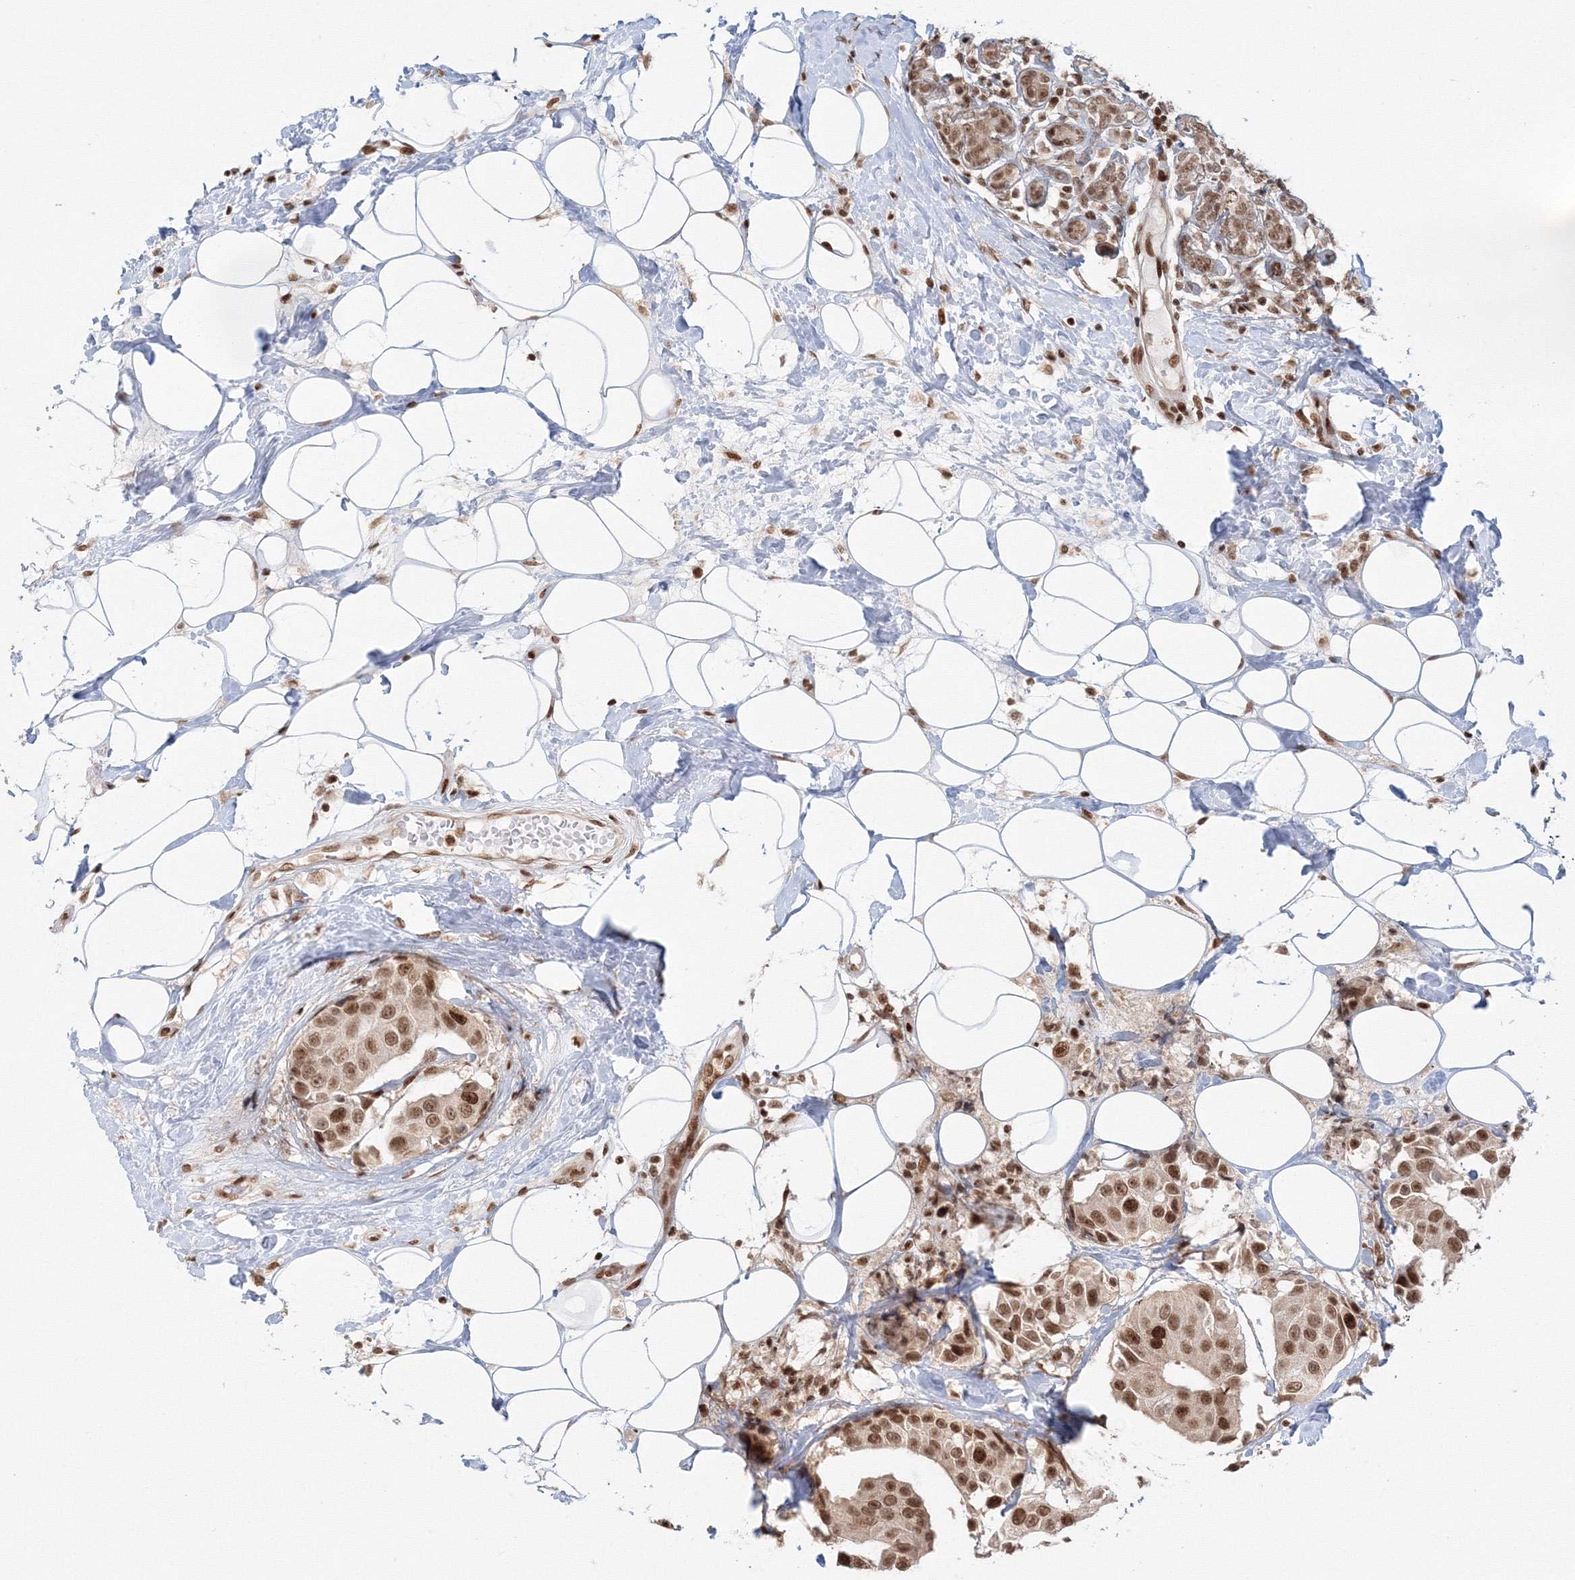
{"staining": {"intensity": "moderate", "quantity": ">75%", "location": "nuclear"}, "tissue": "breast cancer", "cell_type": "Tumor cells", "image_type": "cancer", "snomed": [{"axis": "morphology", "description": "Normal tissue, NOS"}, {"axis": "morphology", "description": "Duct carcinoma"}, {"axis": "topography", "description": "Breast"}], "caption": "Immunohistochemistry (IHC) (DAB (3,3'-diaminobenzidine)) staining of breast invasive ductal carcinoma exhibits moderate nuclear protein expression in approximately >75% of tumor cells.", "gene": "KIF20A", "patient": {"sex": "female", "age": 39}}